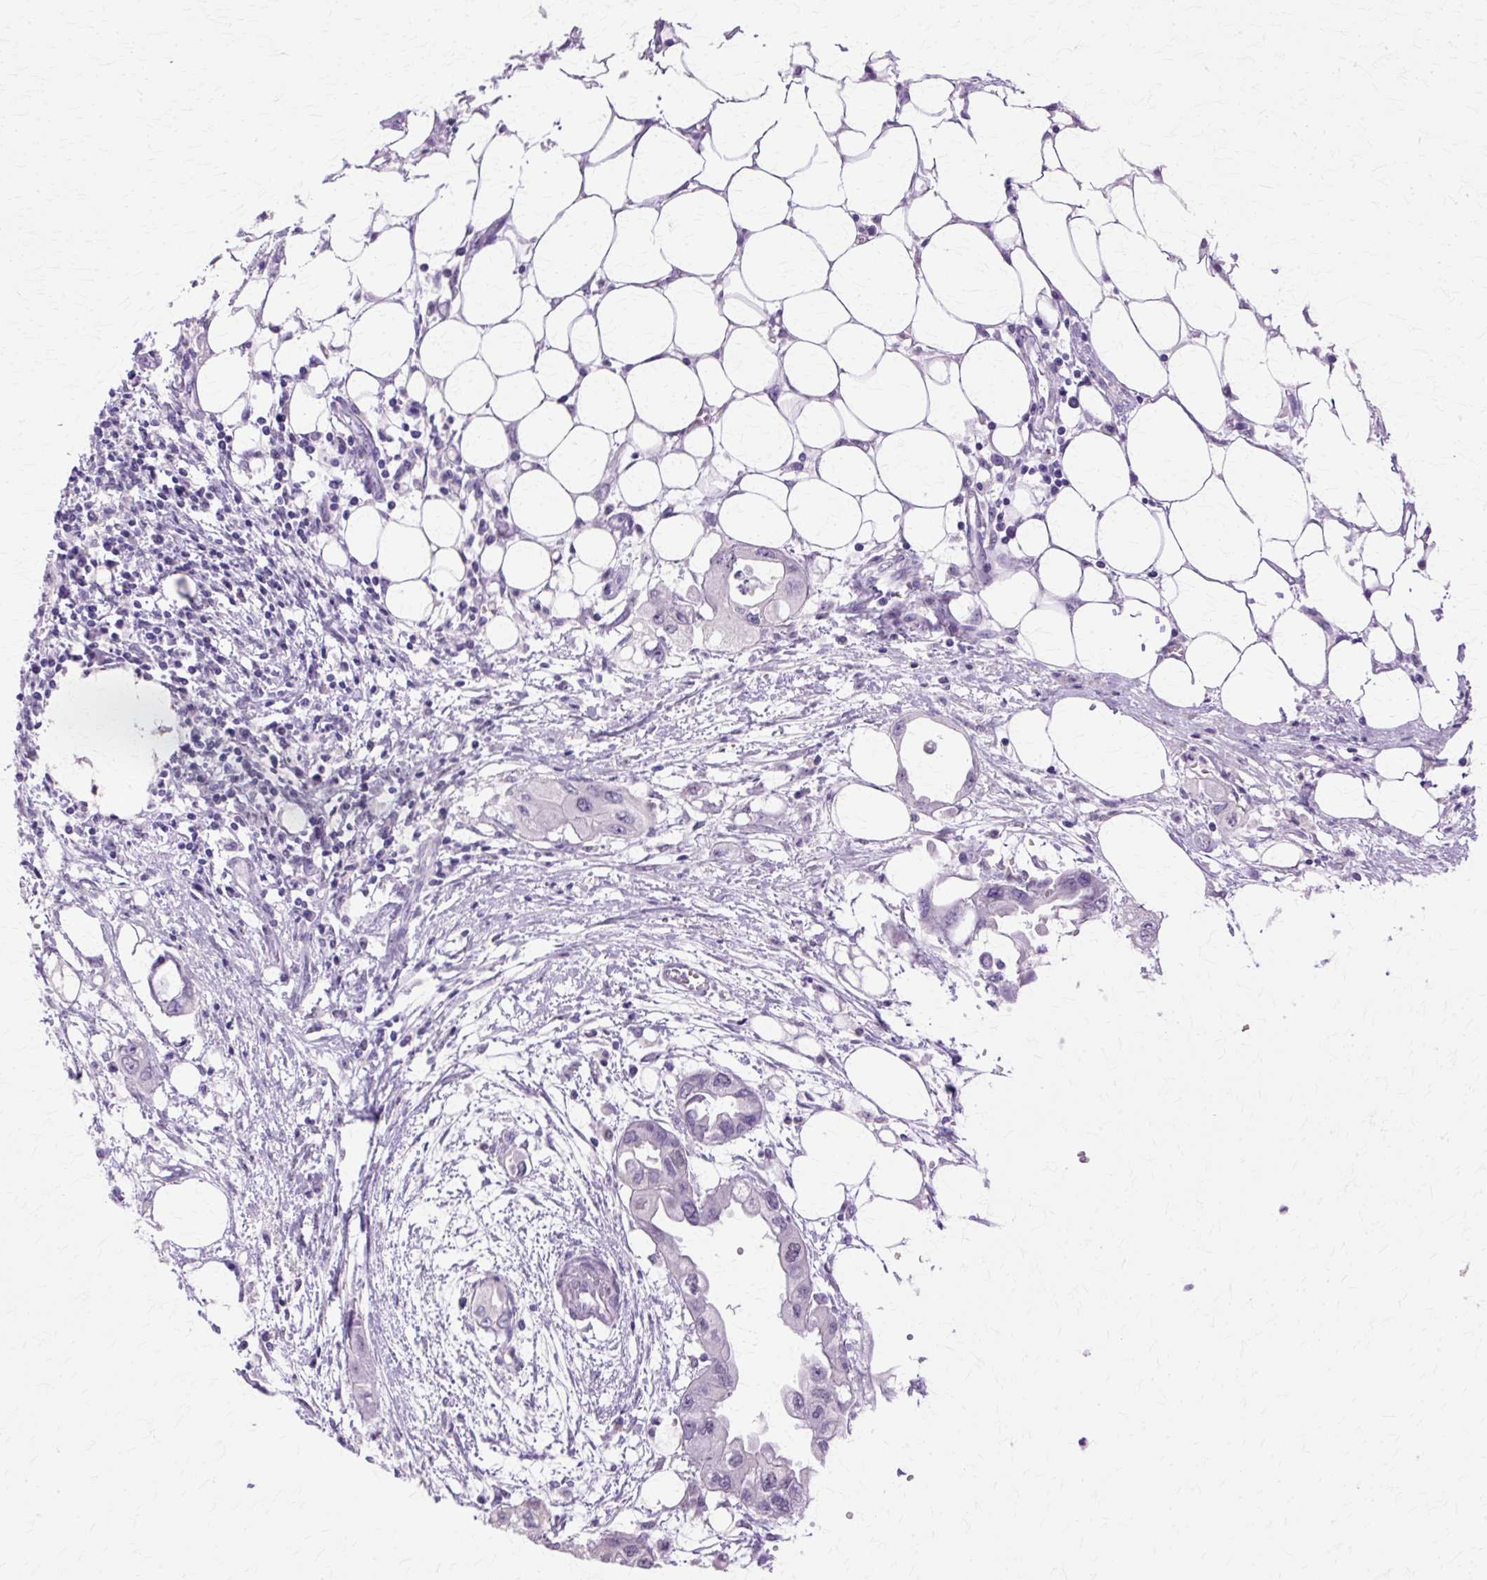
{"staining": {"intensity": "negative", "quantity": "none", "location": "none"}, "tissue": "endometrial cancer", "cell_type": "Tumor cells", "image_type": "cancer", "snomed": [{"axis": "morphology", "description": "Adenocarcinoma, NOS"}, {"axis": "morphology", "description": "Adenocarcinoma, metastatic, NOS"}, {"axis": "topography", "description": "Adipose tissue"}, {"axis": "topography", "description": "Endometrium"}], "caption": "Adenocarcinoma (endometrial) was stained to show a protein in brown. There is no significant expression in tumor cells. Nuclei are stained in blue.", "gene": "HSPA8", "patient": {"sex": "female", "age": 67}}